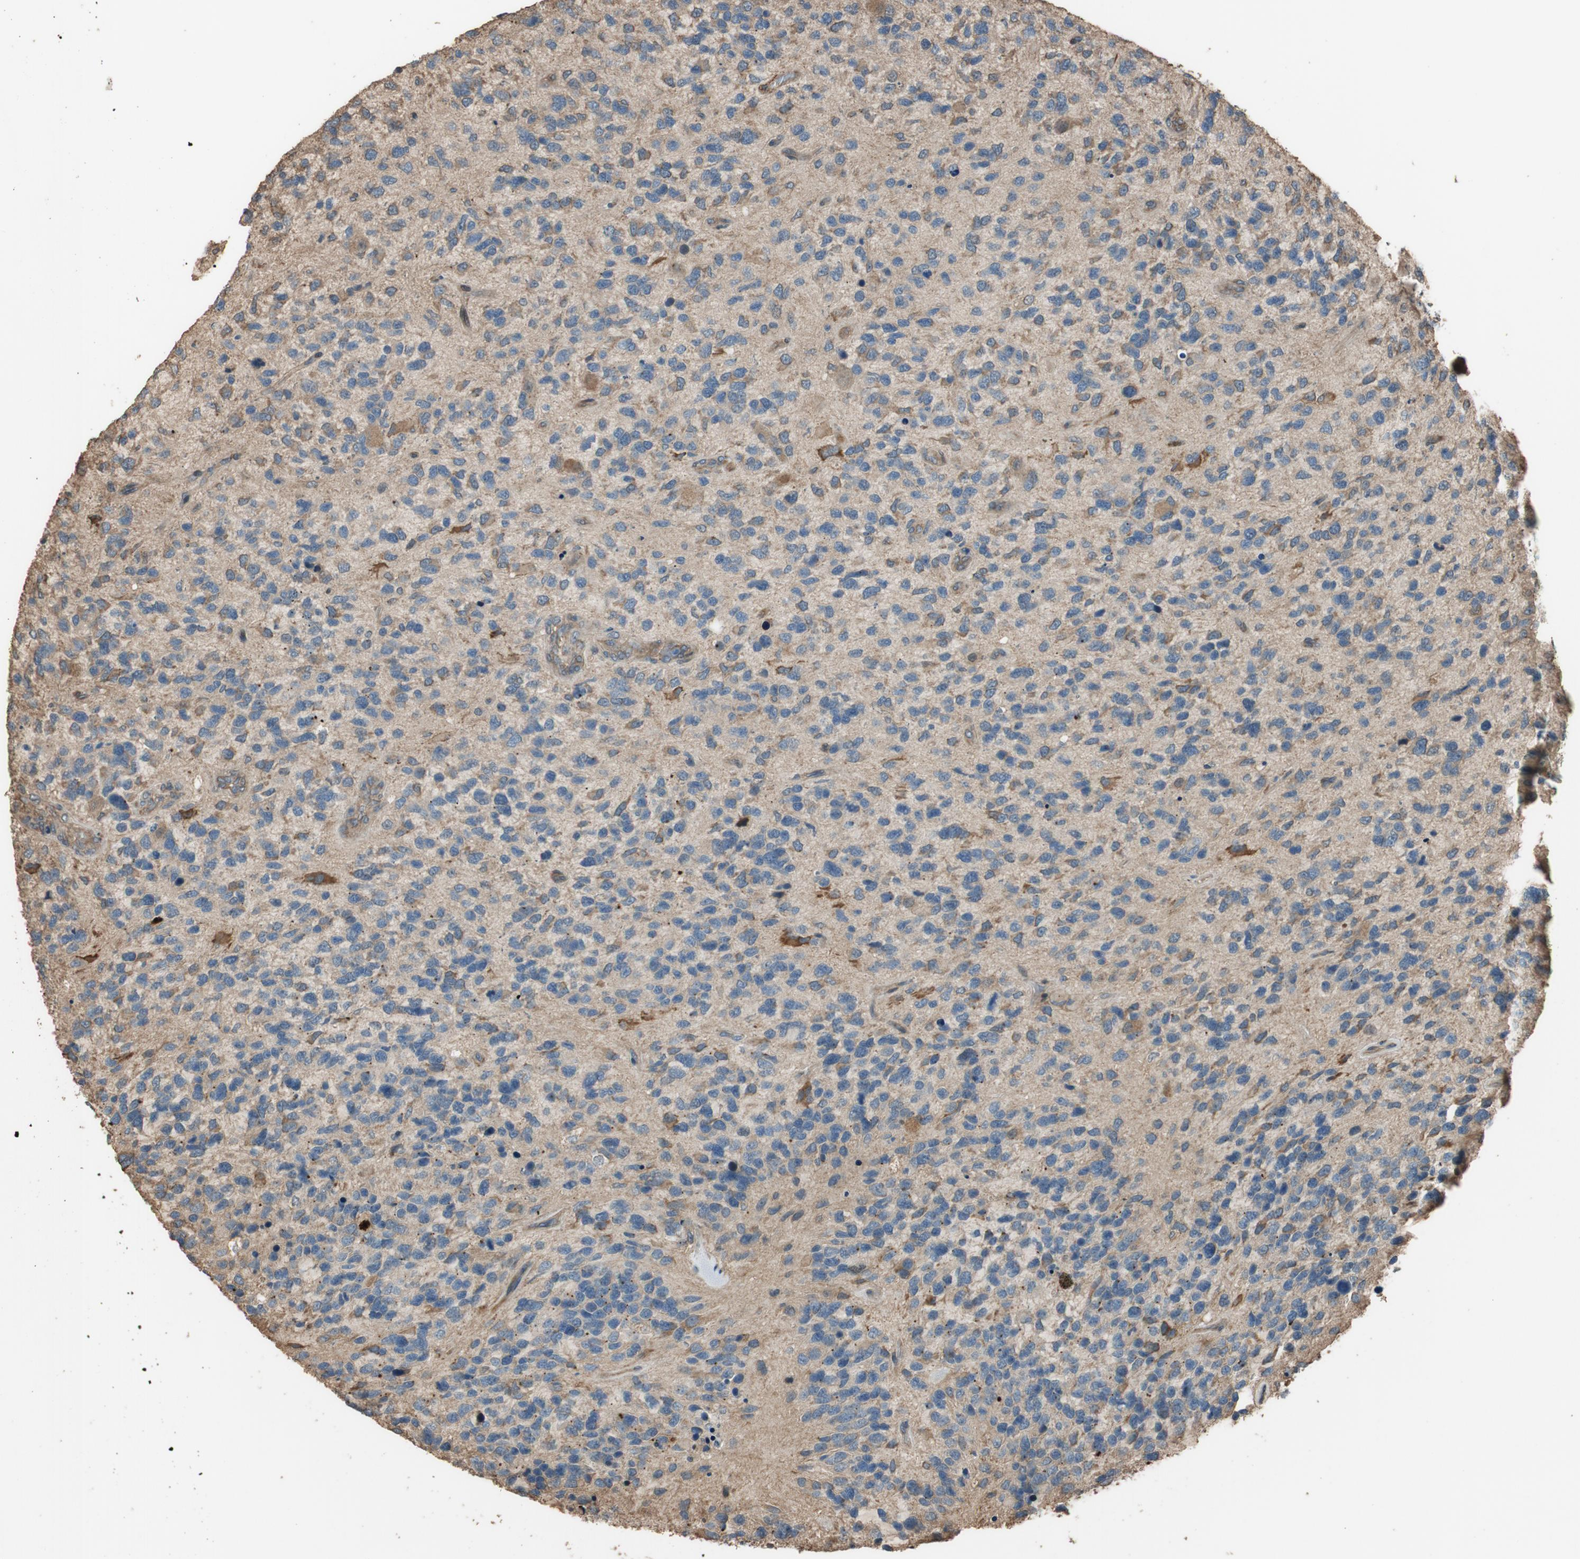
{"staining": {"intensity": "moderate", "quantity": "<25%", "location": "cytoplasmic/membranous"}, "tissue": "glioma", "cell_type": "Tumor cells", "image_type": "cancer", "snomed": [{"axis": "morphology", "description": "Glioma, malignant, High grade"}, {"axis": "topography", "description": "Brain"}], "caption": "Immunohistochemistry (IHC) micrograph of human glioma stained for a protein (brown), which shows low levels of moderate cytoplasmic/membranous expression in about <25% of tumor cells.", "gene": "MST1R", "patient": {"sex": "female", "age": 58}}